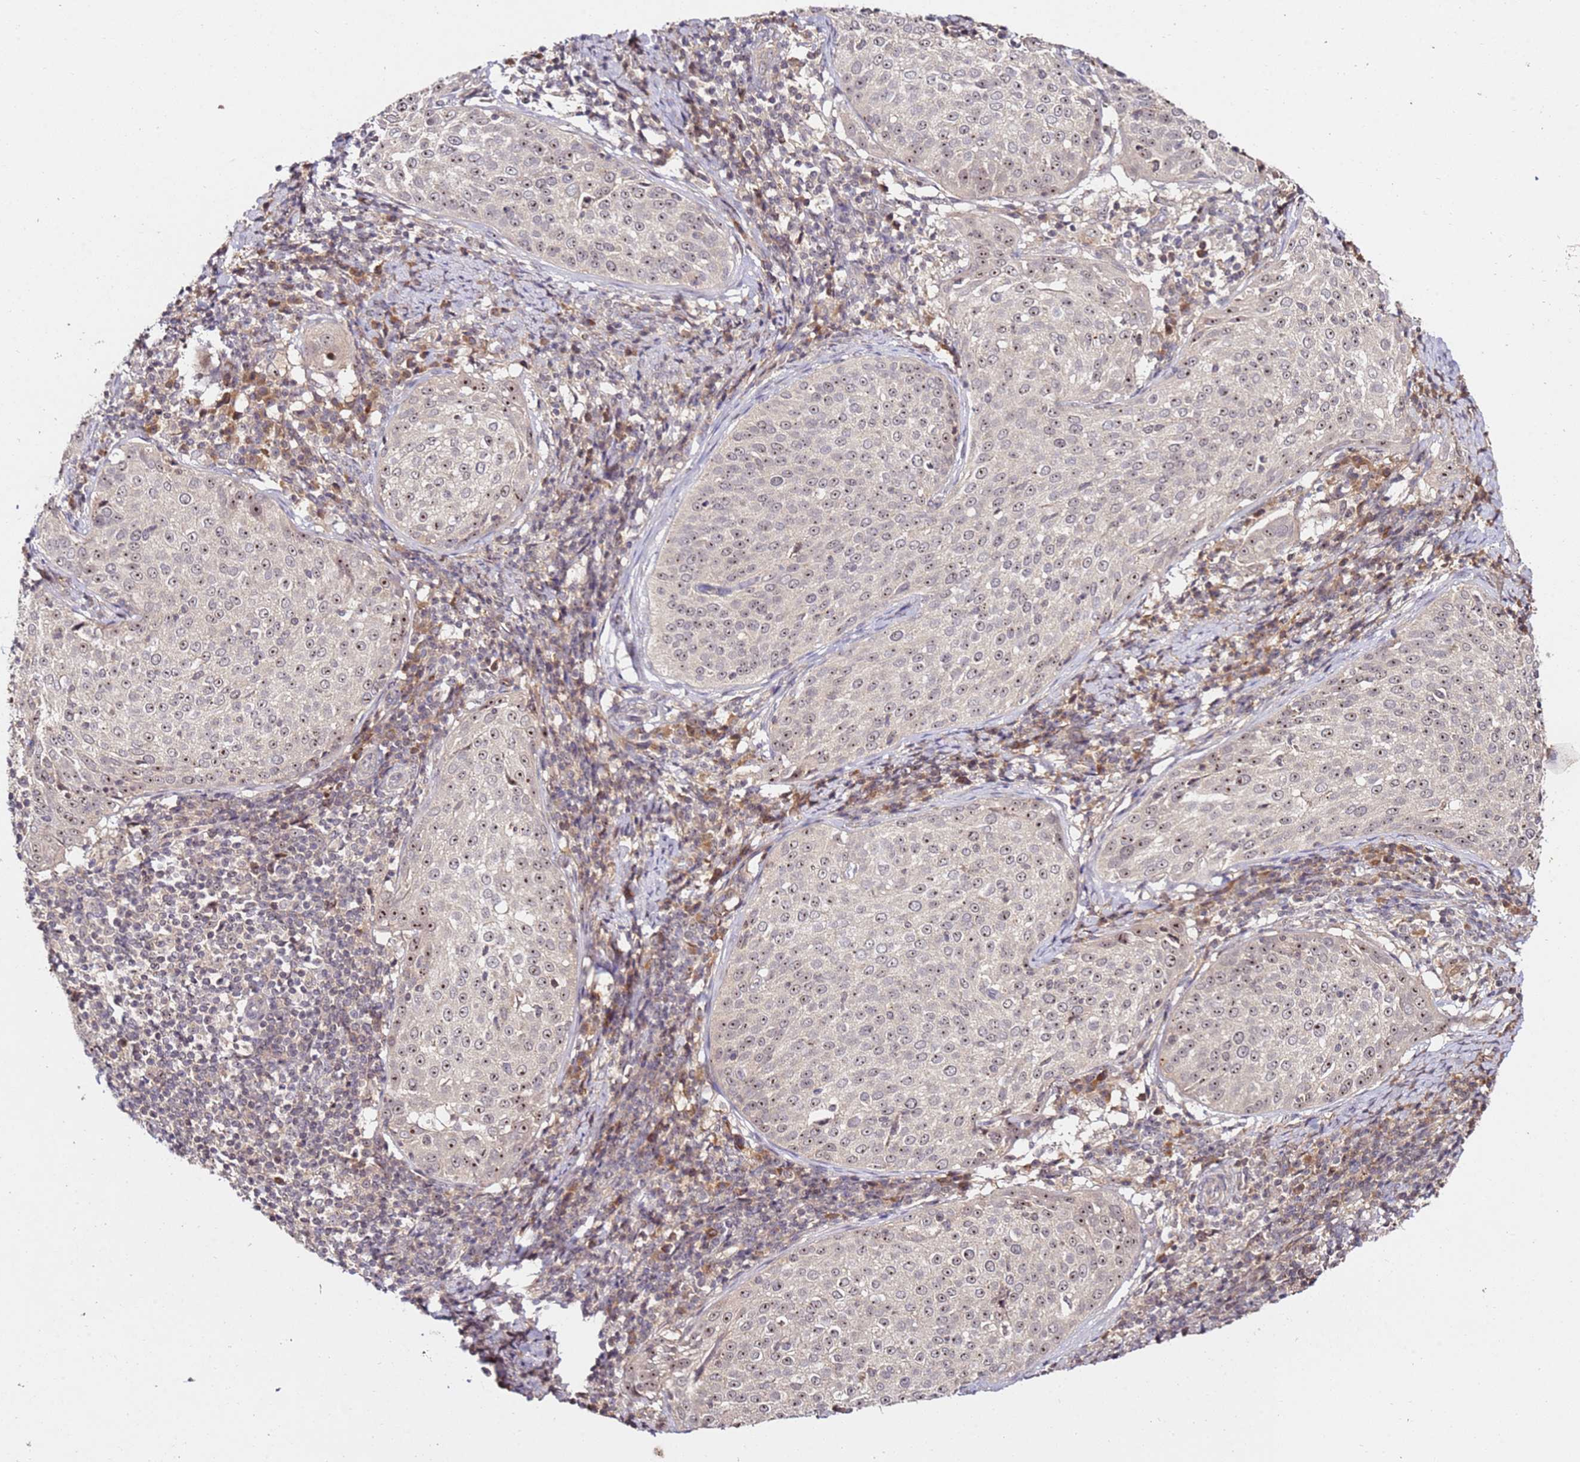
{"staining": {"intensity": "moderate", "quantity": ">75%", "location": "nuclear"}, "tissue": "cervical cancer", "cell_type": "Tumor cells", "image_type": "cancer", "snomed": [{"axis": "morphology", "description": "Squamous cell carcinoma, NOS"}, {"axis": "topography", "description": "Cervix"}], "caption": "This micrograph shows squamous cell carcinoma (cervical) stained with IHC to label a protein in brown. The nuclear of tumor cells show moderate positivity for the protein. Nuclei are counter-stained blue.", "gene": "DDX27", "patient": {"sex": "female", "age": 57}}